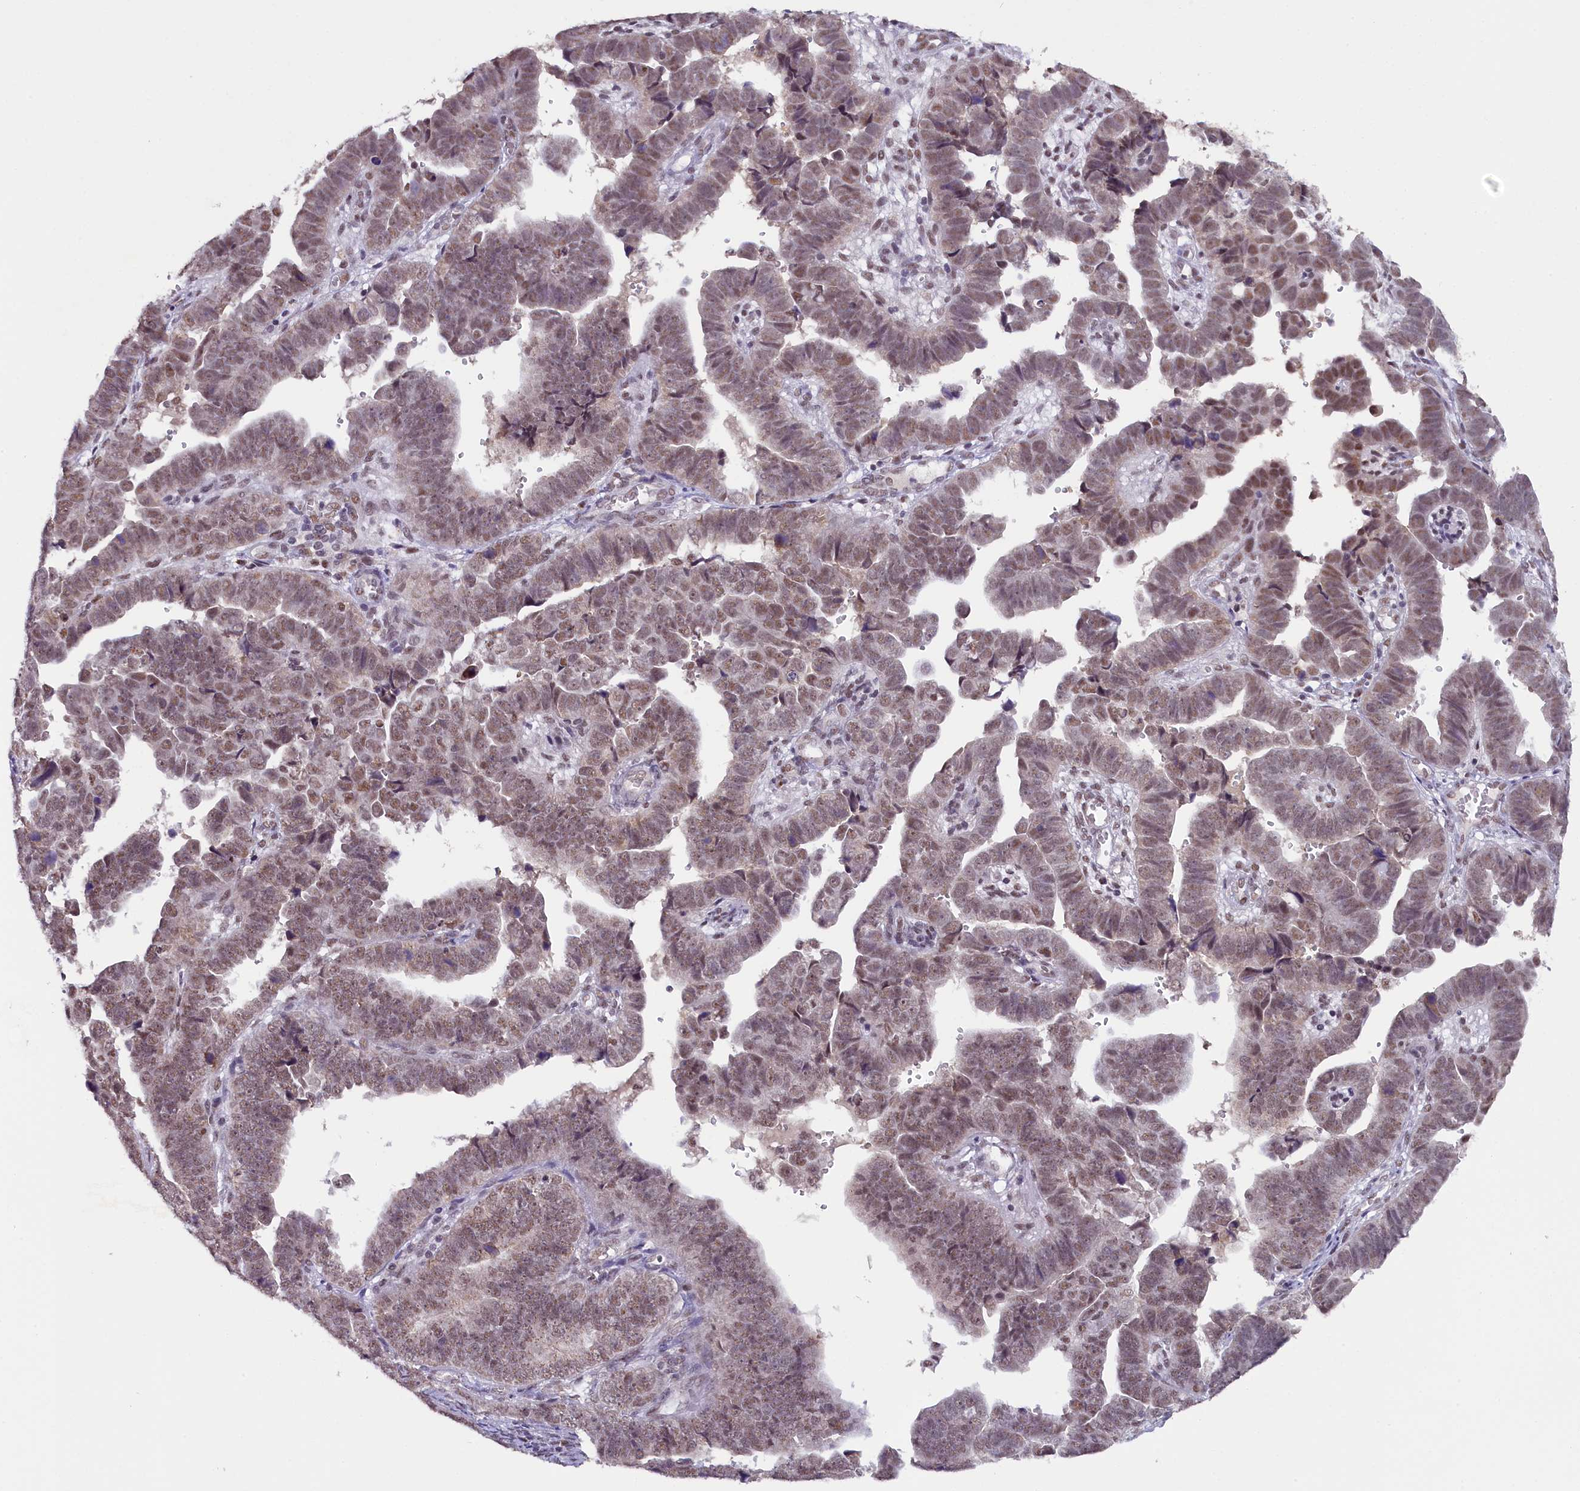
{"staining": {"intensity": "weak", "quantity": ">75%", "location": "nuclear"}, "tissue": "endometrial cancer", "cell_type": "Tumor cells", "image_type": "cancer", "snomed": [{"axis": "morphology", "description": "Adenocarcinoma, NOS"}, {"axis": "topography", "description": "Endometrium"}], "caption": "This micrograph displays immunohistochemistry staining of human endometrial cancer (adenocarcinoma), with low weak nuclear staining in approximately >75% of tumor cells.", "gene": "NCBP1", "patient": {"sex": "female", "age": 75}}